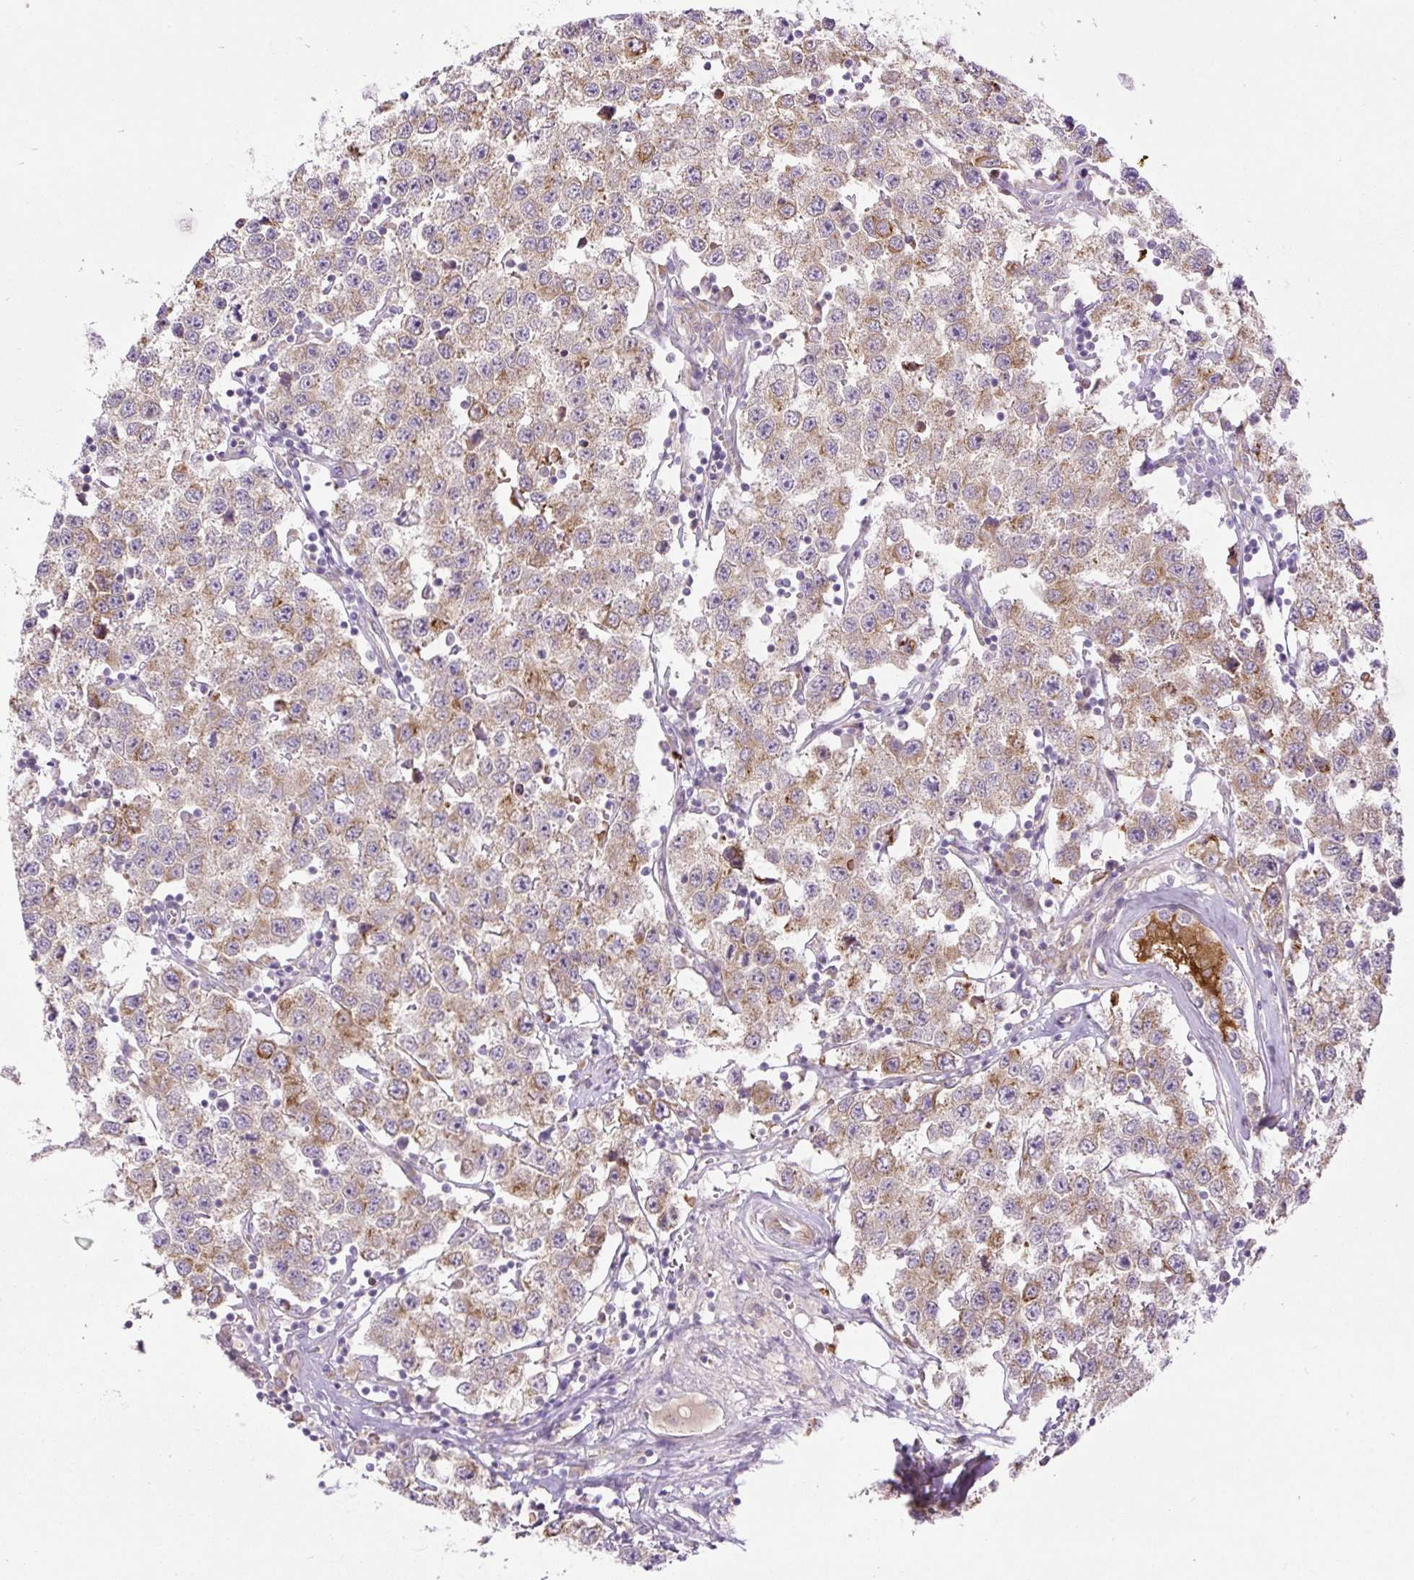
{"staining": {"intensity": "moderate", "quantity": "25%-75%", "location": "cytoplasmic/membranous"}, "tissue": "testis cancer", "cell_type": "Tumor cells", "image_type": "cancer", "snomed": [{"axis": "morphology", "description": "Seminoma, NOS"}, {"axis": "topography", "description": "Testis"}], "caption": "Approximately 25%-75% of tumor cells in testis cancer (seminoma) show moderate cytoplasmic/membranous protein expression as visualized by brown immunohistochemical staining.", "gene": "POFUT1", "patient": {"sex": "male", "age": 34}}